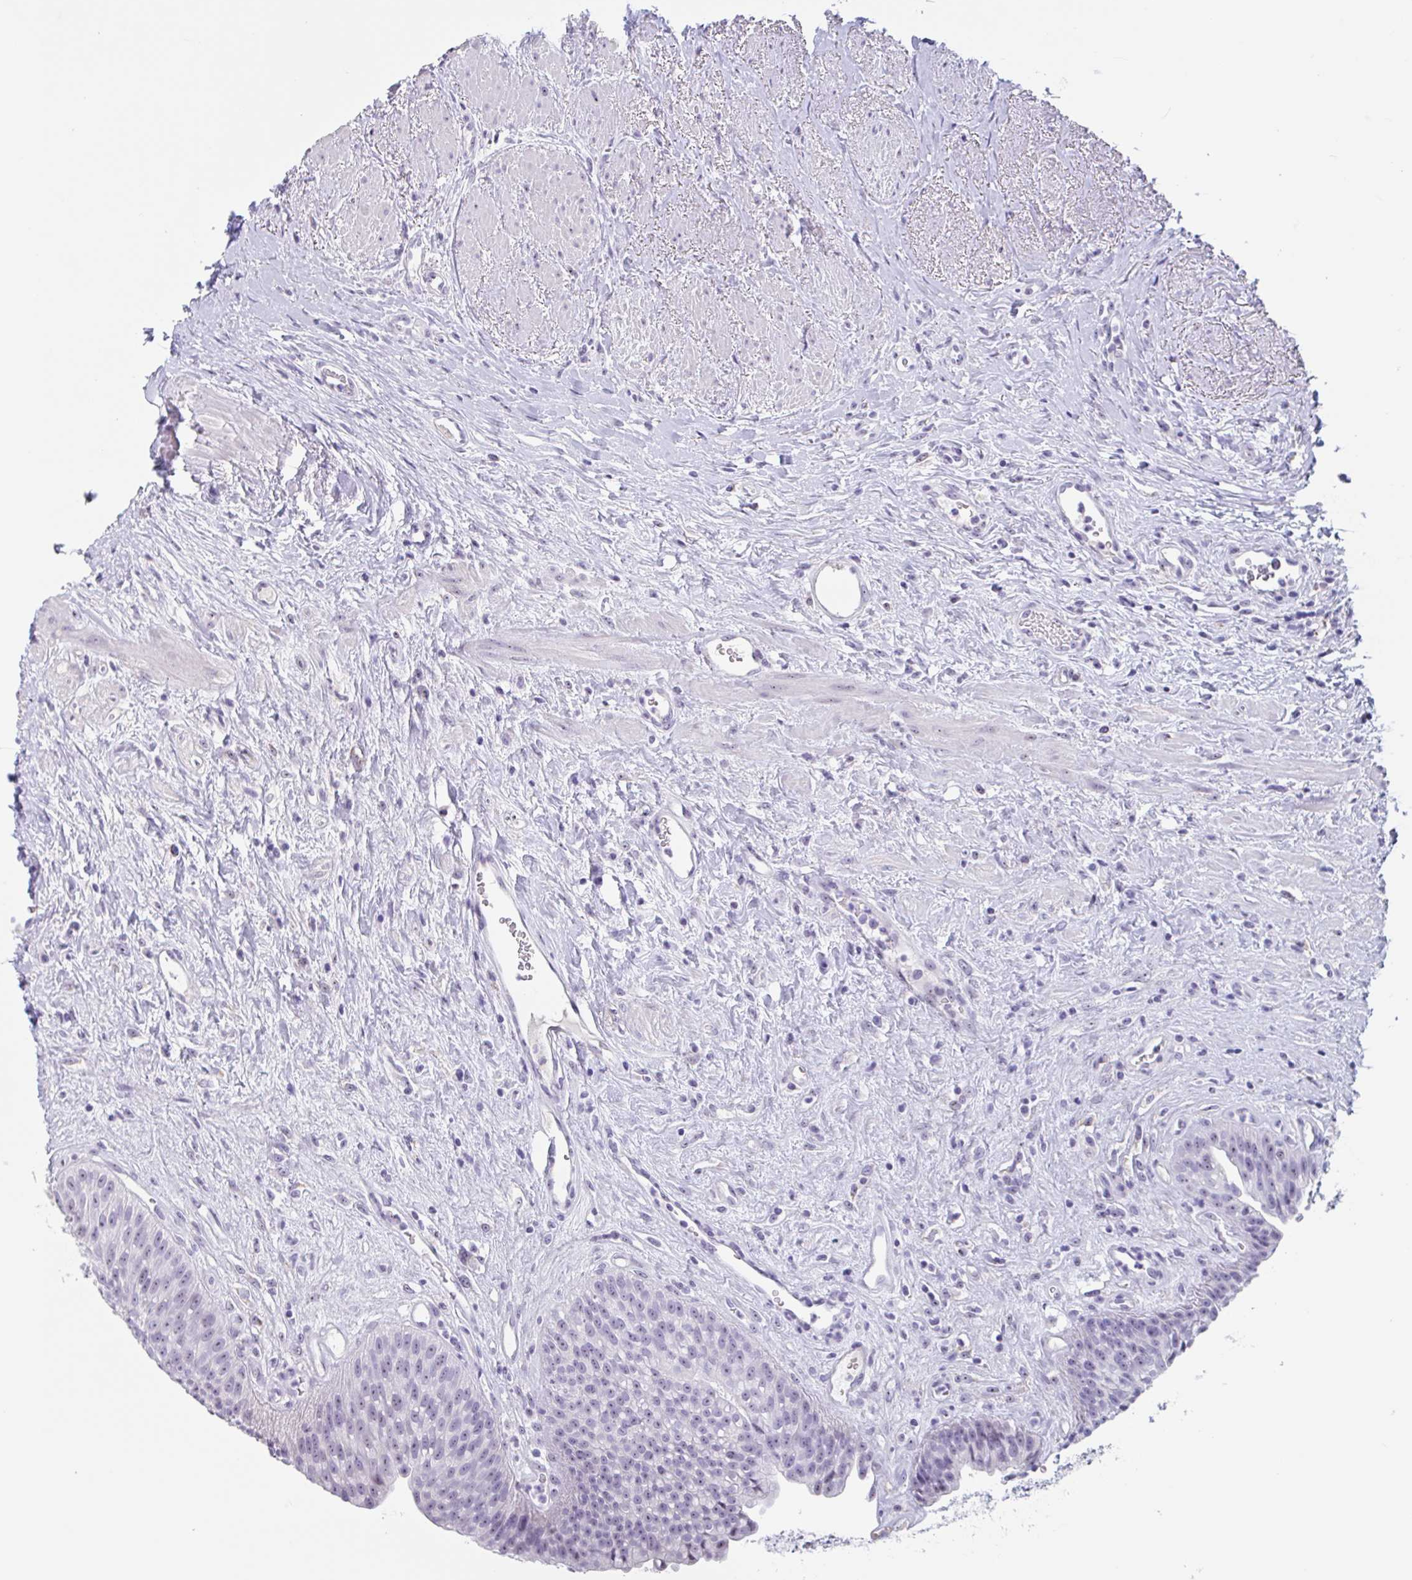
{"staining": {"intensity": "moderate", "quantity": ">75%", "location": "nuclear"}, "tissue": "urinary bladder", "cell_type": "Urothelial cells", "image_type": "normal", "snomed": [{"axis": "morphology", "description": "Normal tissue, NOS"}, {"axis": "topography", "description": "Urinary bladder"}], "caption": "An IHC histopathology image of benign tissue is shown. Protein staining in brown shows moderate nuclear positivity in urinary bladder within urothelial cells.", "gene": "LENG9", "patient": {"sex": "female", "age": 56}}